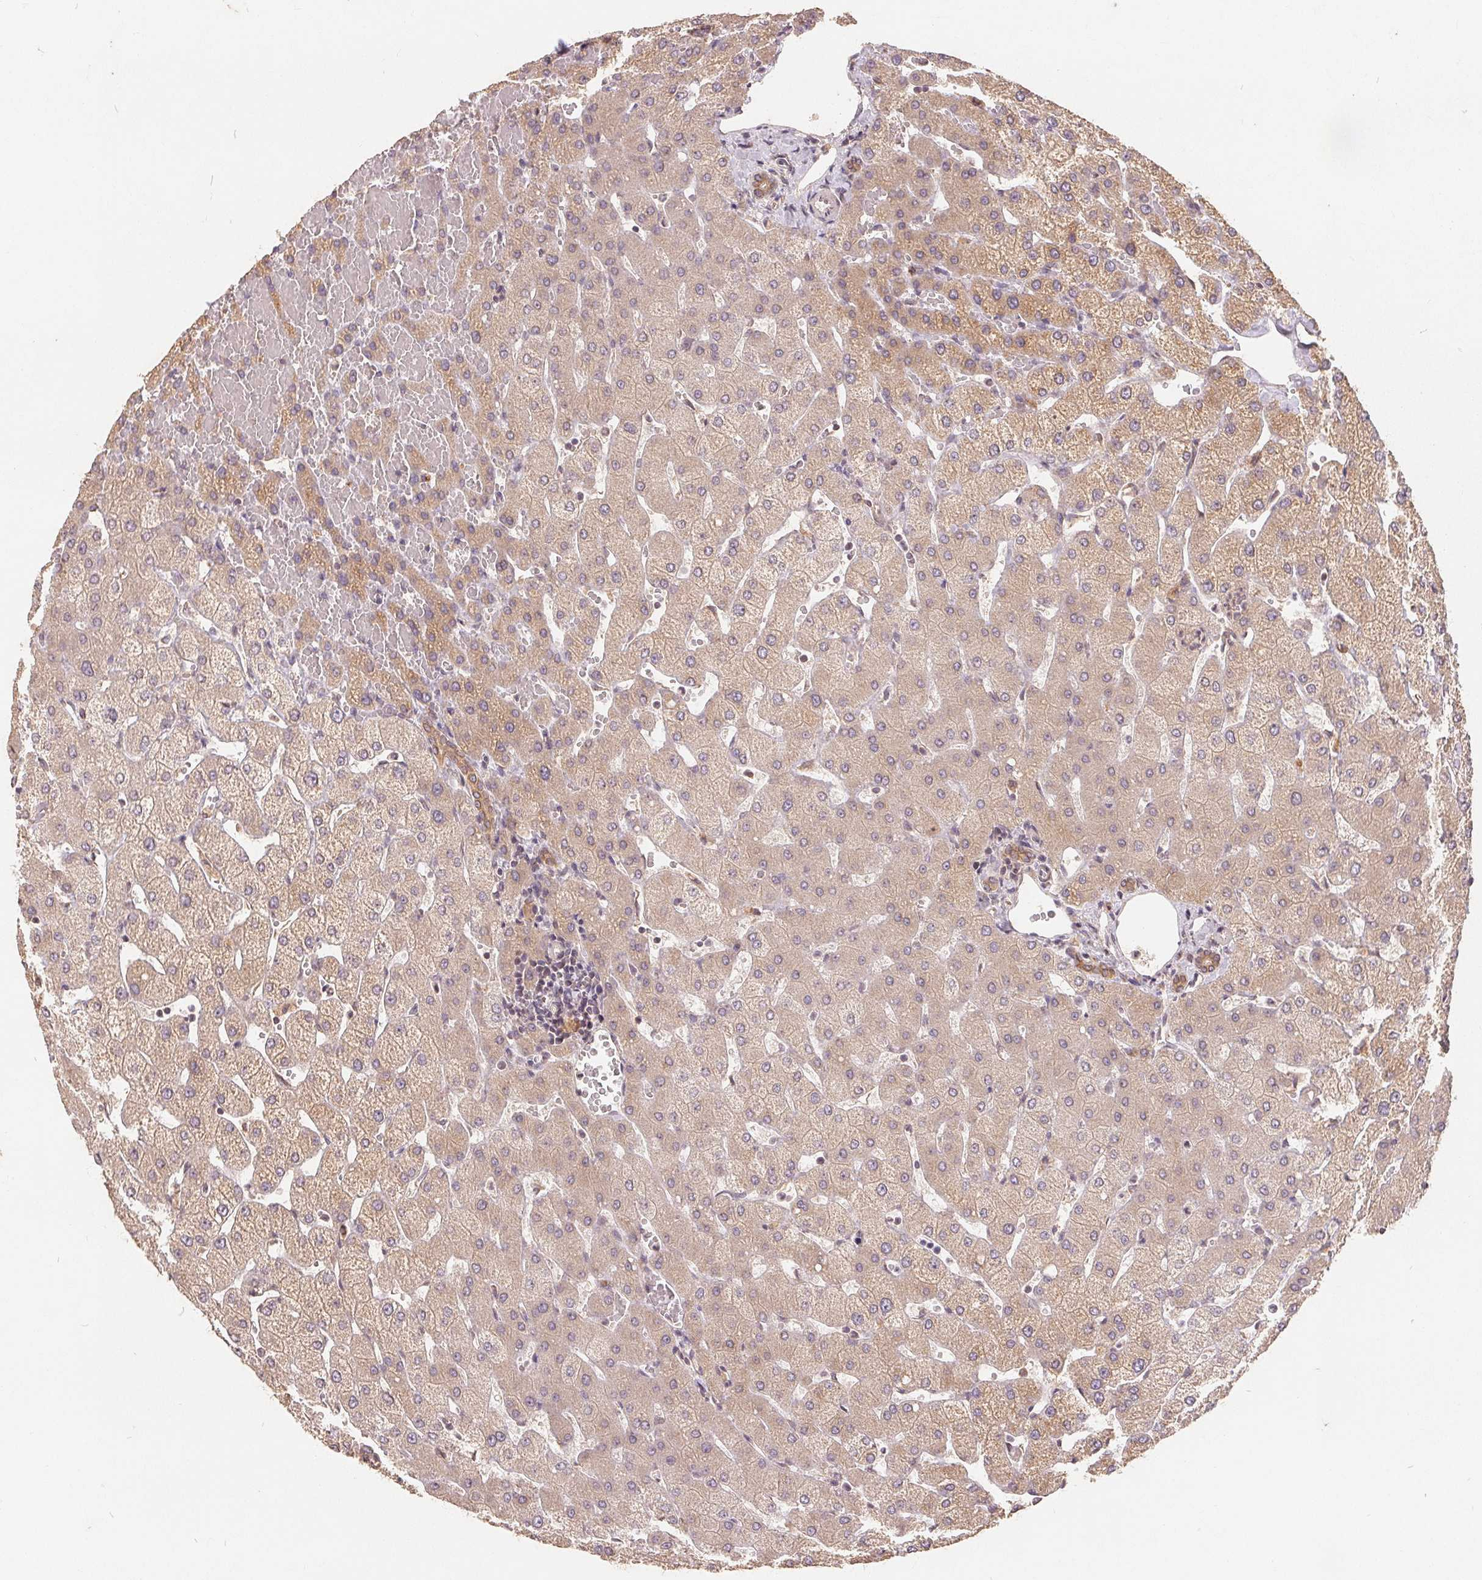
{"staining": {"intensity": "moderate", "quantity": ">75%", "location": "cytoplasmic/membranous"}, "tissue": "liver", "cell_type": "Cholangiocytes", "image_type": "normal", "snomed": [{"axis": "morphology", "description": "Normal tissue, NOS"}, {"axis": "topography", "description": "Liver"}], "caption": "A photomicrograph showing moderate cytoplasmic/membranous staining in approximately >75% of cholangiocytes in normal liver, as visualized by brown immunohistochemical staining.", "gene": "CDIPT", "patient": {"sex": "female", "age": 54}}